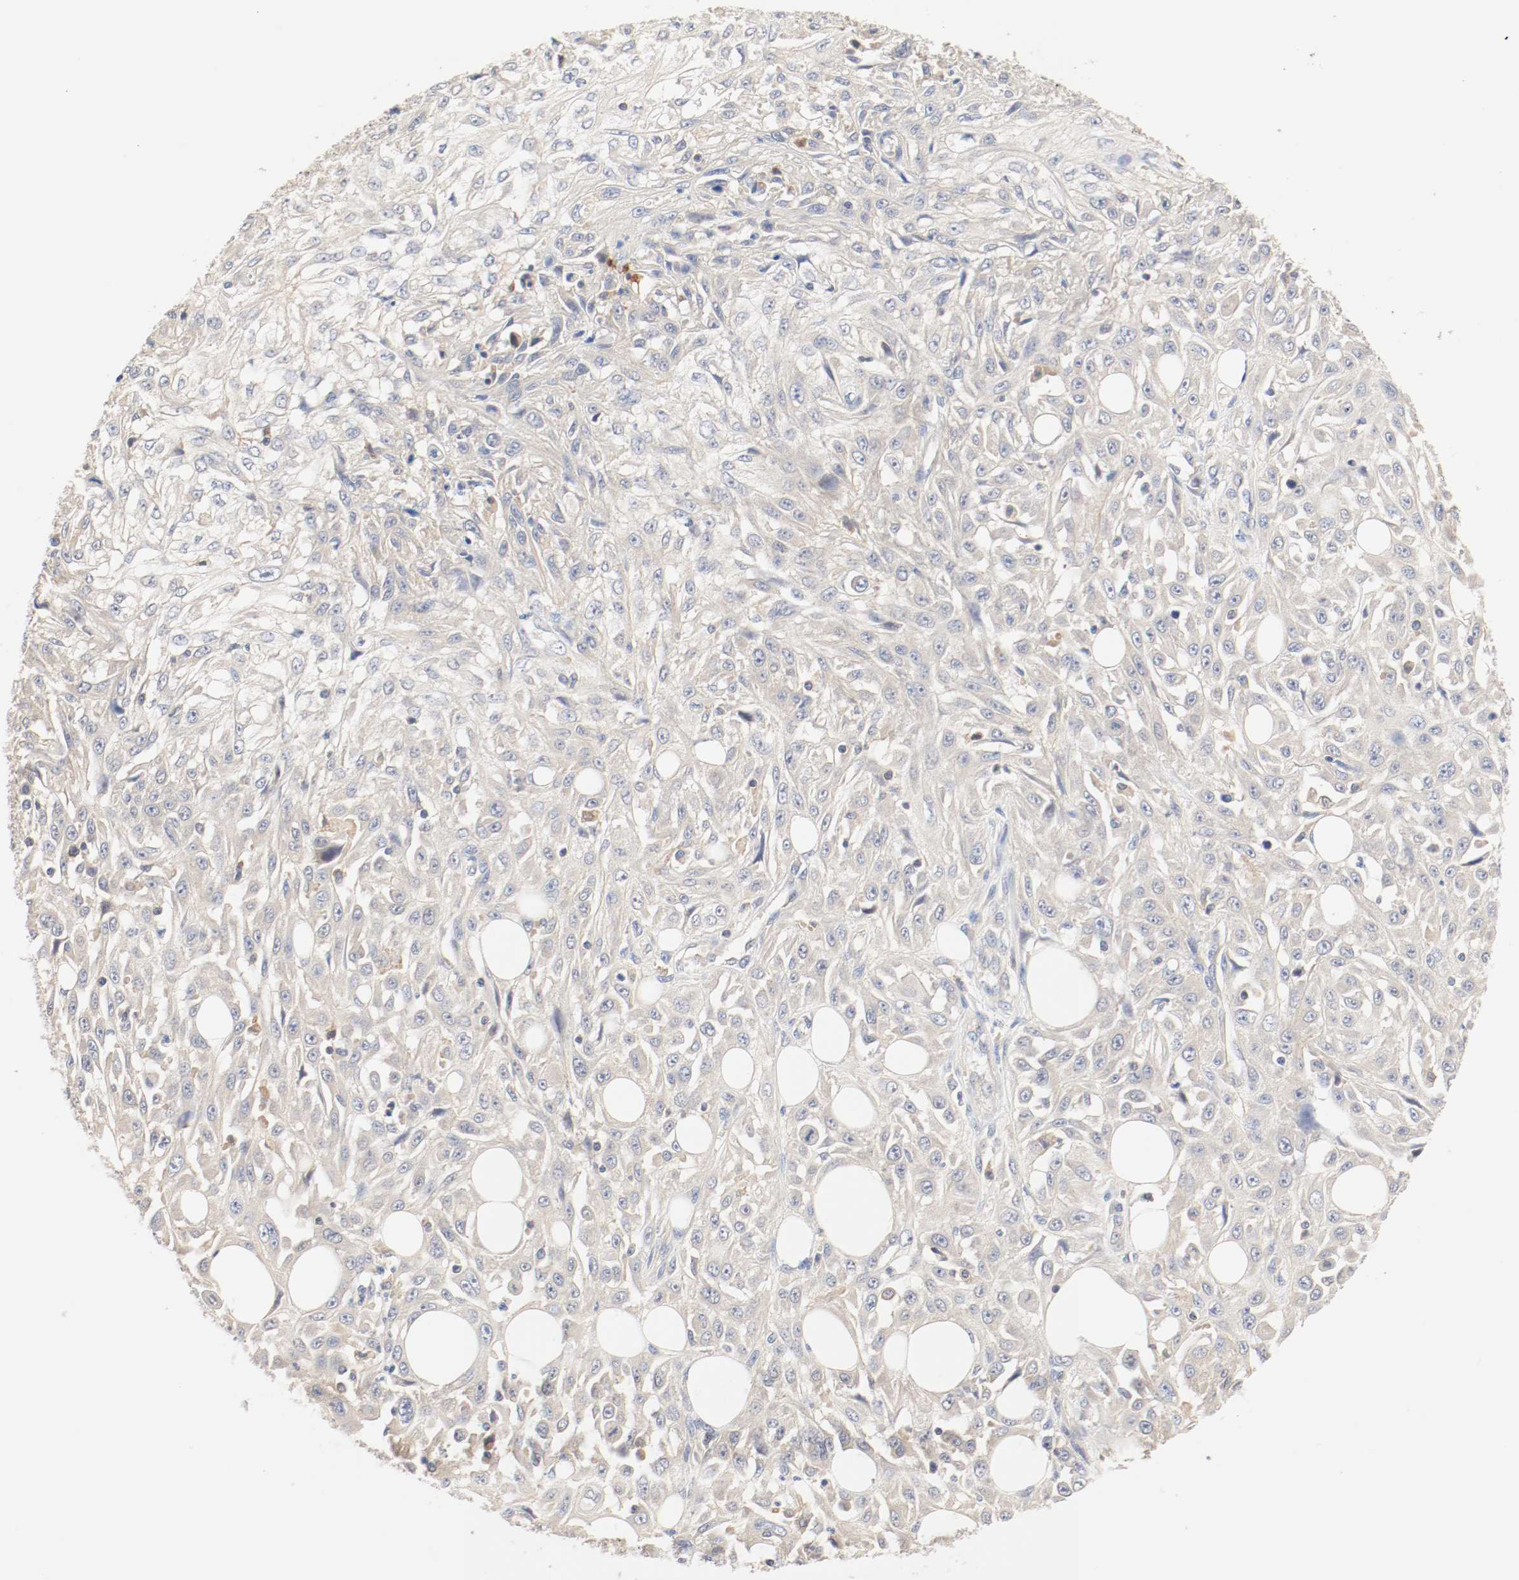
{"staining": {"intensity": "weak", "quantity": "<25%", "location": "cytoplasmic/membranous"}, "tissue": "skin cancer", "cell_type": "Tumor cells", "image_type": "cancer", "snomed": [{"axis": "morphology", "description": "Squamous cell carcinoma, NOS"}, {"axis": "topography", "description": "Skin"}], "caption": "Human skin cancer (squamous cell carcinoma) stained for a protein using immunohistochemistry (IHC) displays no expression in tumor cells.", "gene": "GIT1", "patient": {"sex": "male", "age": 75}}